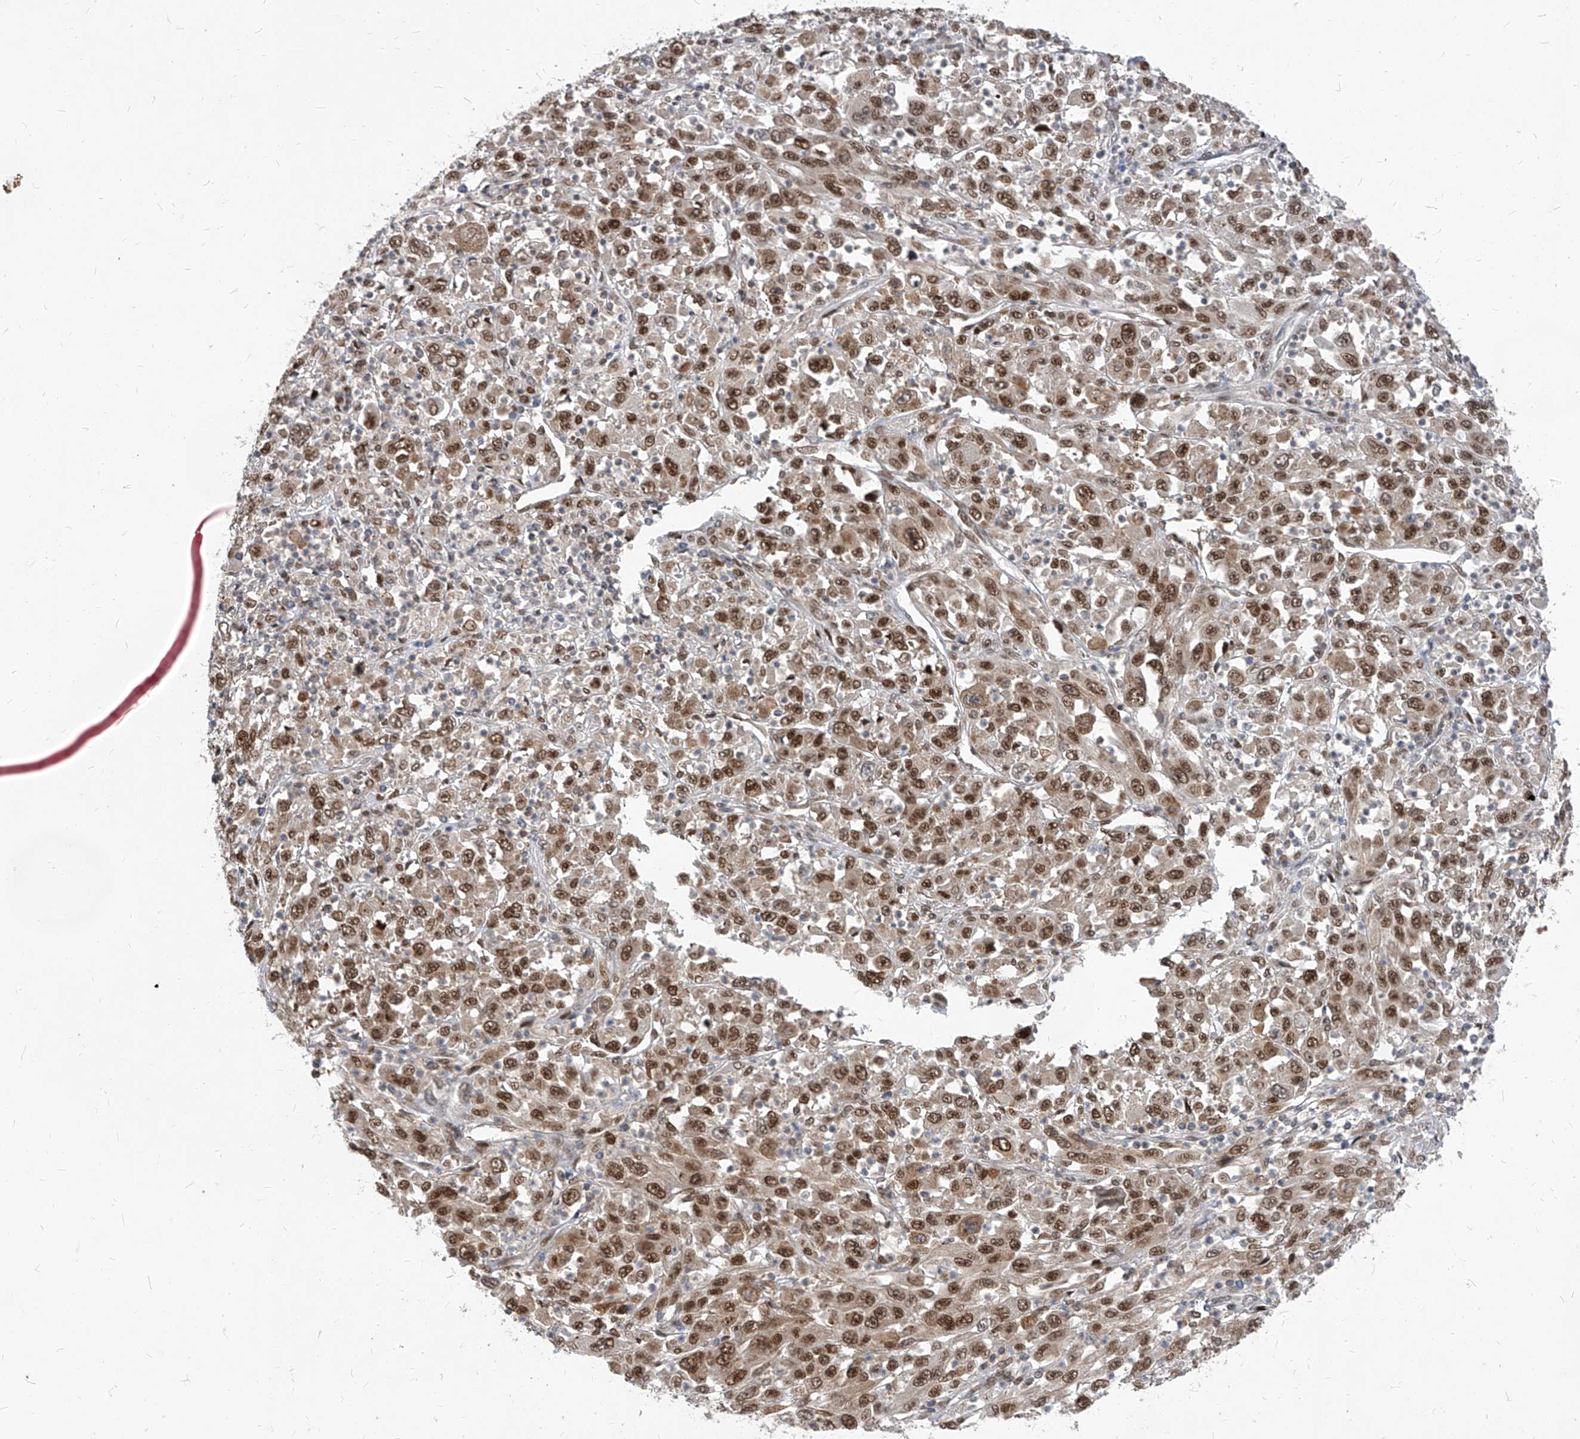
{"staining": {"intensity": "moderate", "quantity": ">75%", "location": "nuclear"}, "tissue": "melanoma", "cell_type": "Tumor cells", "image_type": "cancer", "snomed": [{"axis": "morphology", "description": "Malignant melanoma, Metastatic site"}, {"axis": "topography", "description": "Skin"}], "caption": "Immunohistochemical staining of malignant melanoma (metastatic site) displays moderate nuclear protein staining in approximately >75% of tumor cells.", "gene": "KPNB1", "patient": {"sex": "female", "age": 56}}